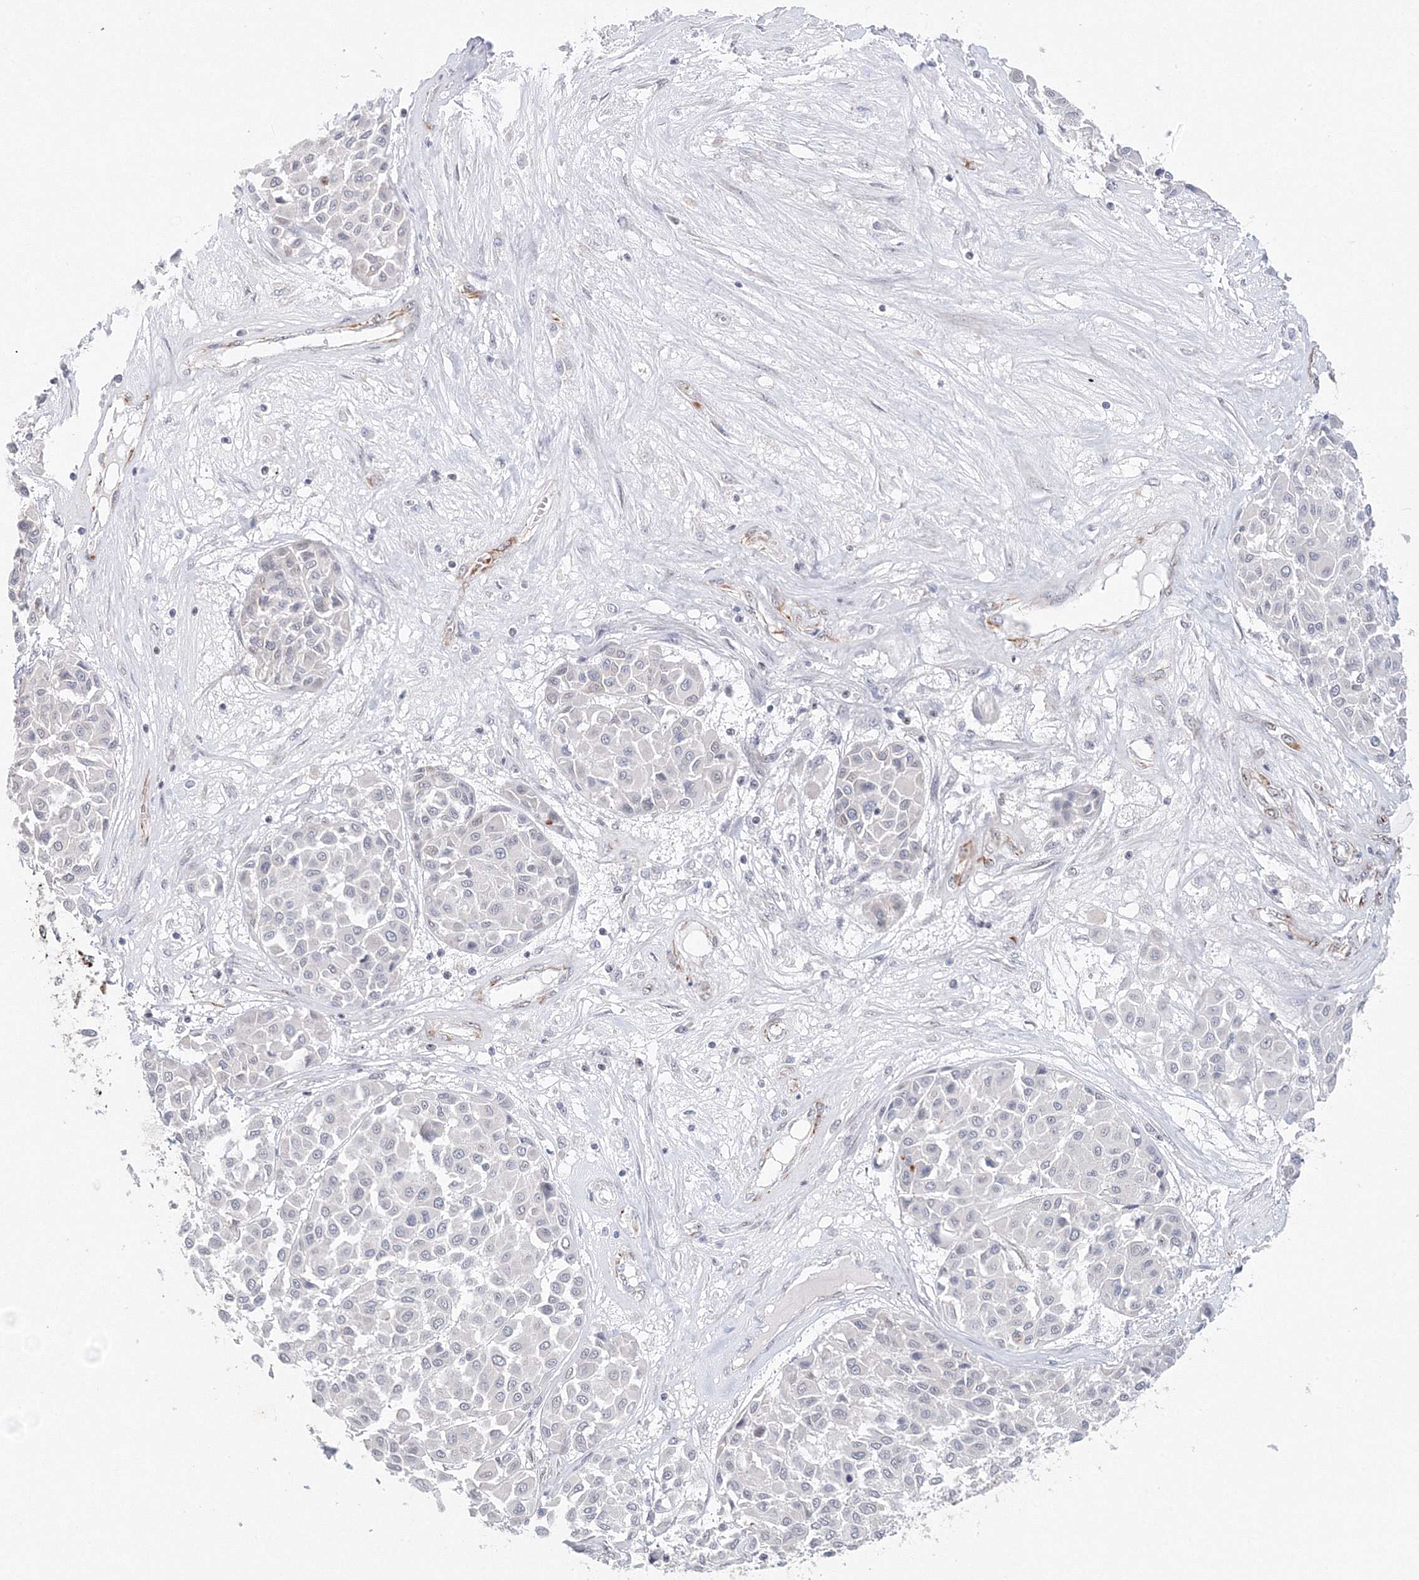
{"staining": {"intensity": "negative", "quantity": "none", "location": "none"}, "tissue": "melanoma", "cell_type": "Tumor cells", "image_type": "cancer", "snomed": [{"axis": "morphology", "description": "Malignant melanoma, Metastatic site"}, {"axis": "topography", "description": "Soft tissue"}], "caption": "Immunohistochemical staining of malignant melanoma (metastatic site) shows no significant expression in tumor cells.", "gene": "SIRT7", "patient": {"sex": "male", "age": 41}}